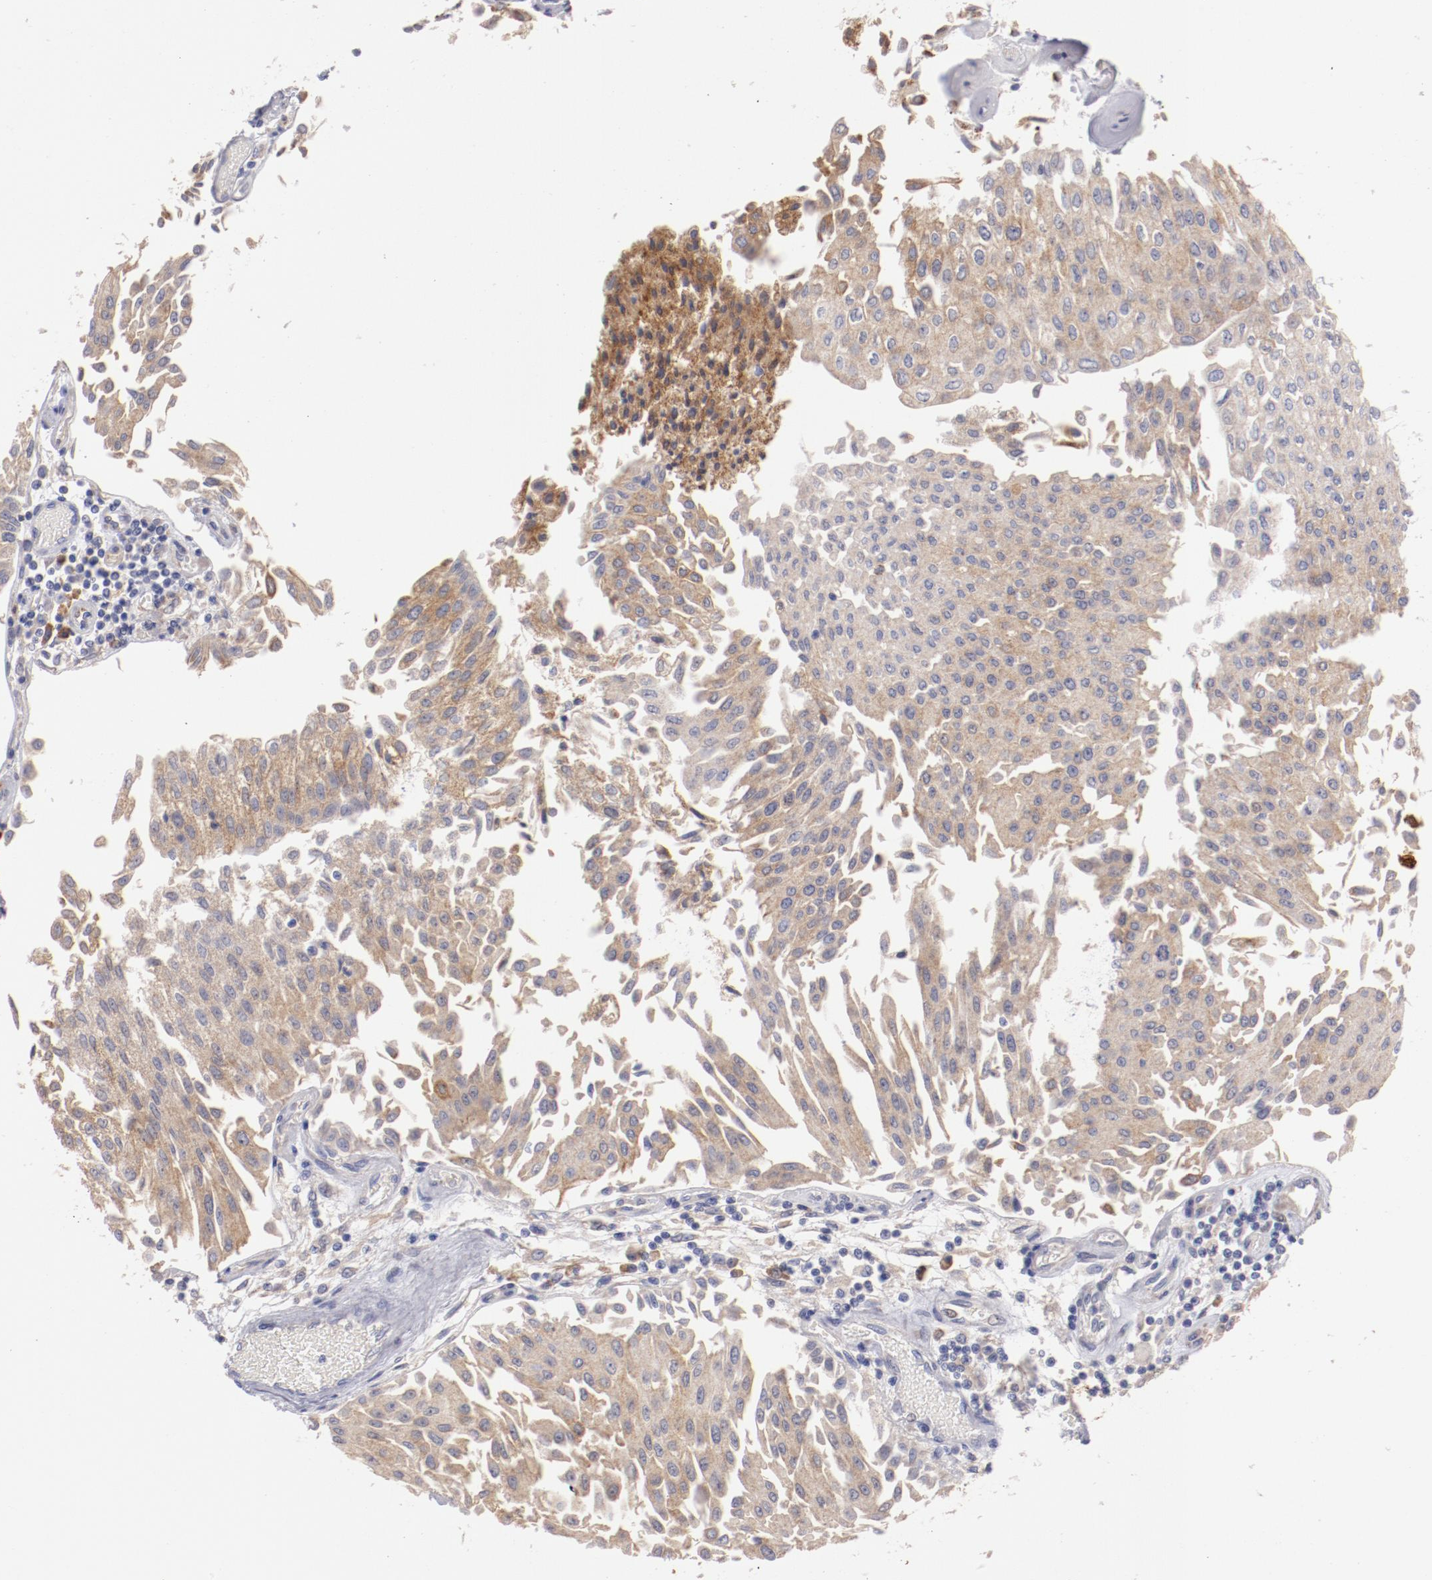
{"staining": {"intensity": "moderate", "quantity": ">75%", "location": "cytoplasmic/membranous"}, "tissue": "urothelial cancer", "cell_type": "Tumor cells", "image_type": "cancer", "snomed": [{"axis": "morphology", "description": "Urothelial carcinoma, Low grade"}, {"axis": "topography", "description": "Urinary bladder"}], "caption": "Low-grade urothelial carcinoma stained with a brown dye exhibits moderate cytoplasmic/membranous positive positivity in approximately >75% of tumor cells.", "gene": "ENTPD5", "patient": {"sex": "male", "age": 86}}